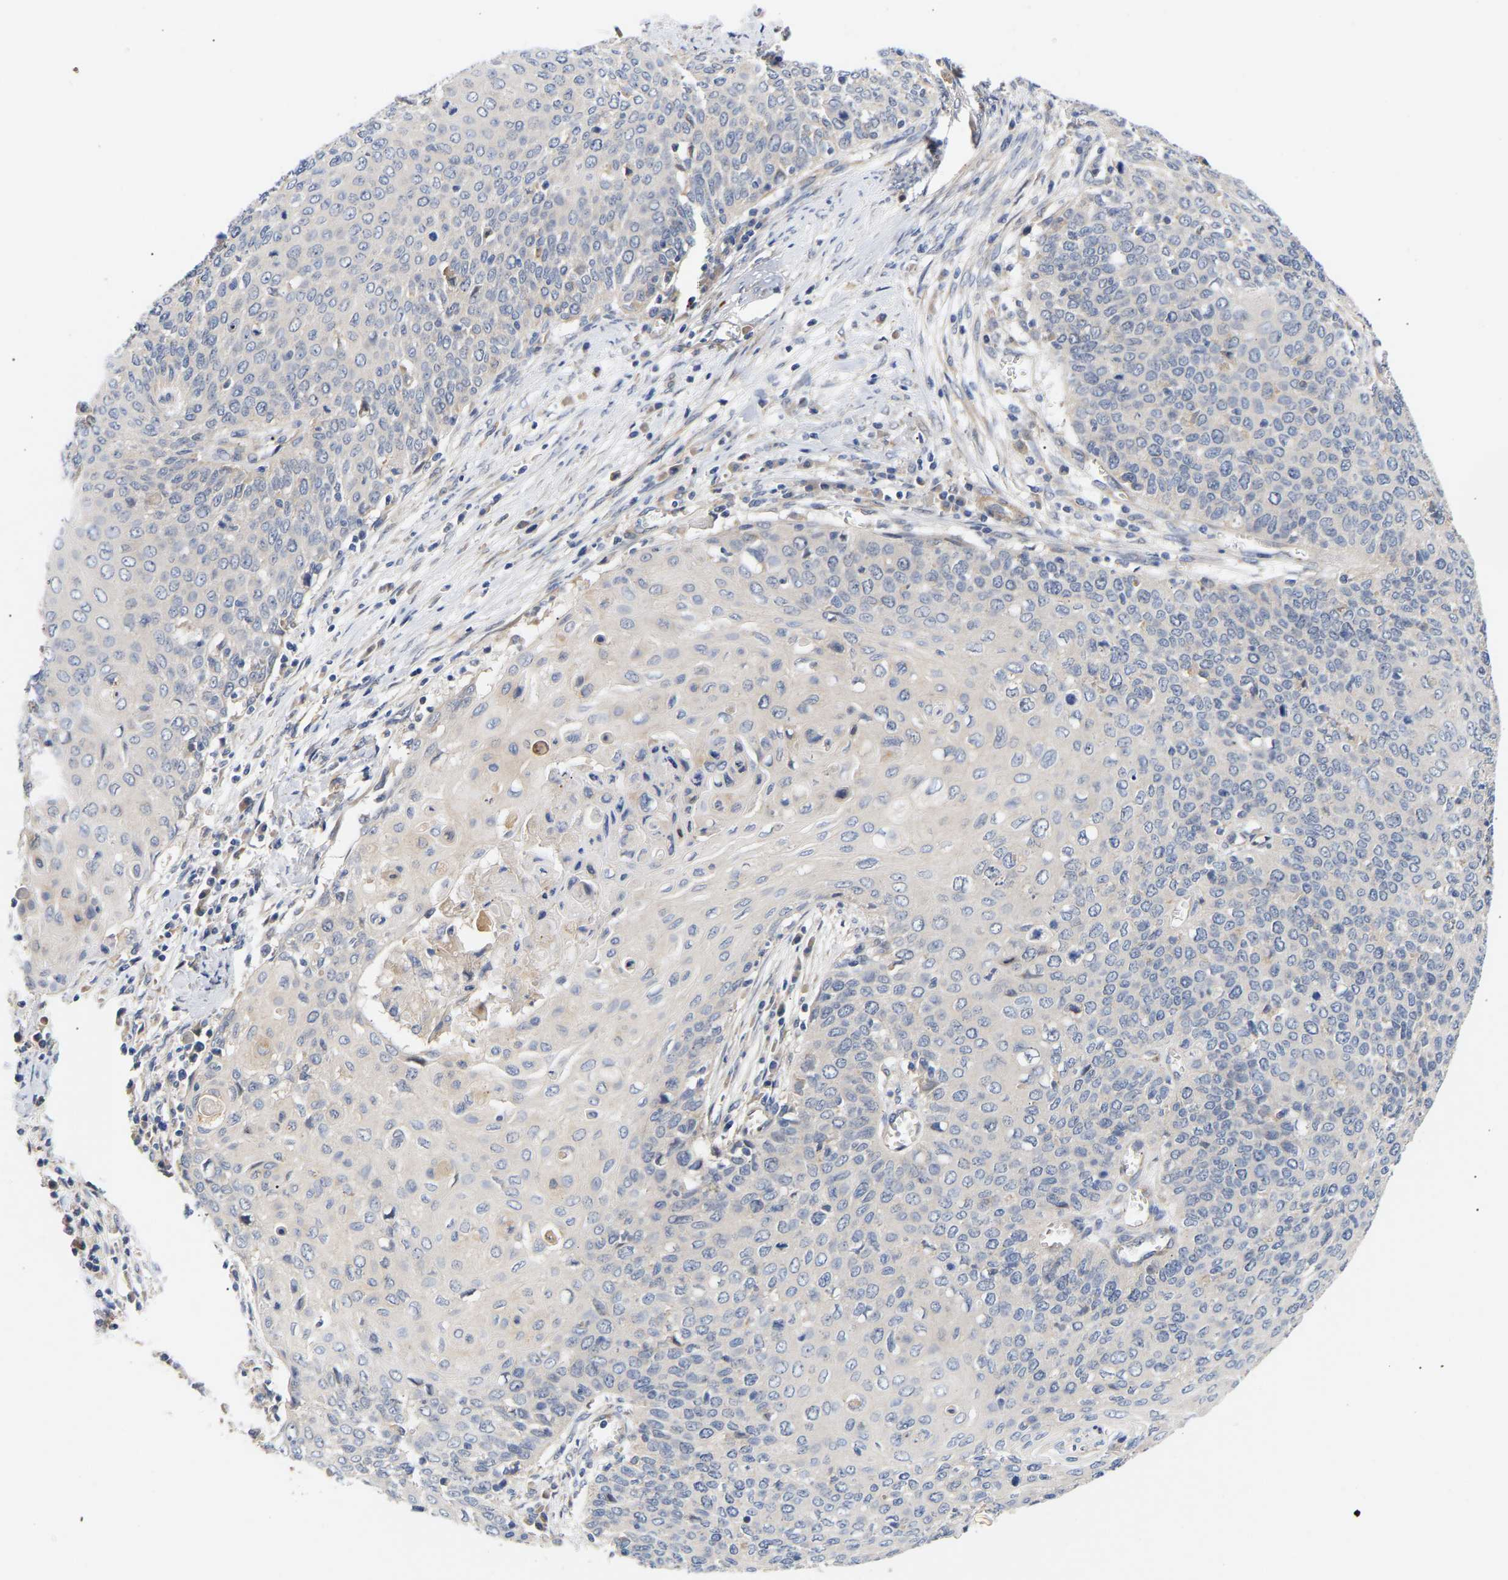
{"staining": {"intensity": "negative", "quantity": "none", "location": "none"}, "tissue": "cervical cancer", "cell_type": "Tumor cells", "image_type": "cancer", "snomed": [{"axis": "morphology", "description": "Squamous cell carcinoma, NOS"}, {"axis": "topography", "description": "Cervix"}], "caption": "There is no significant staining in tumor cells of cervical cancer.", "gene": "KASH5", "patient": {"sex": "female", "age": 39}}